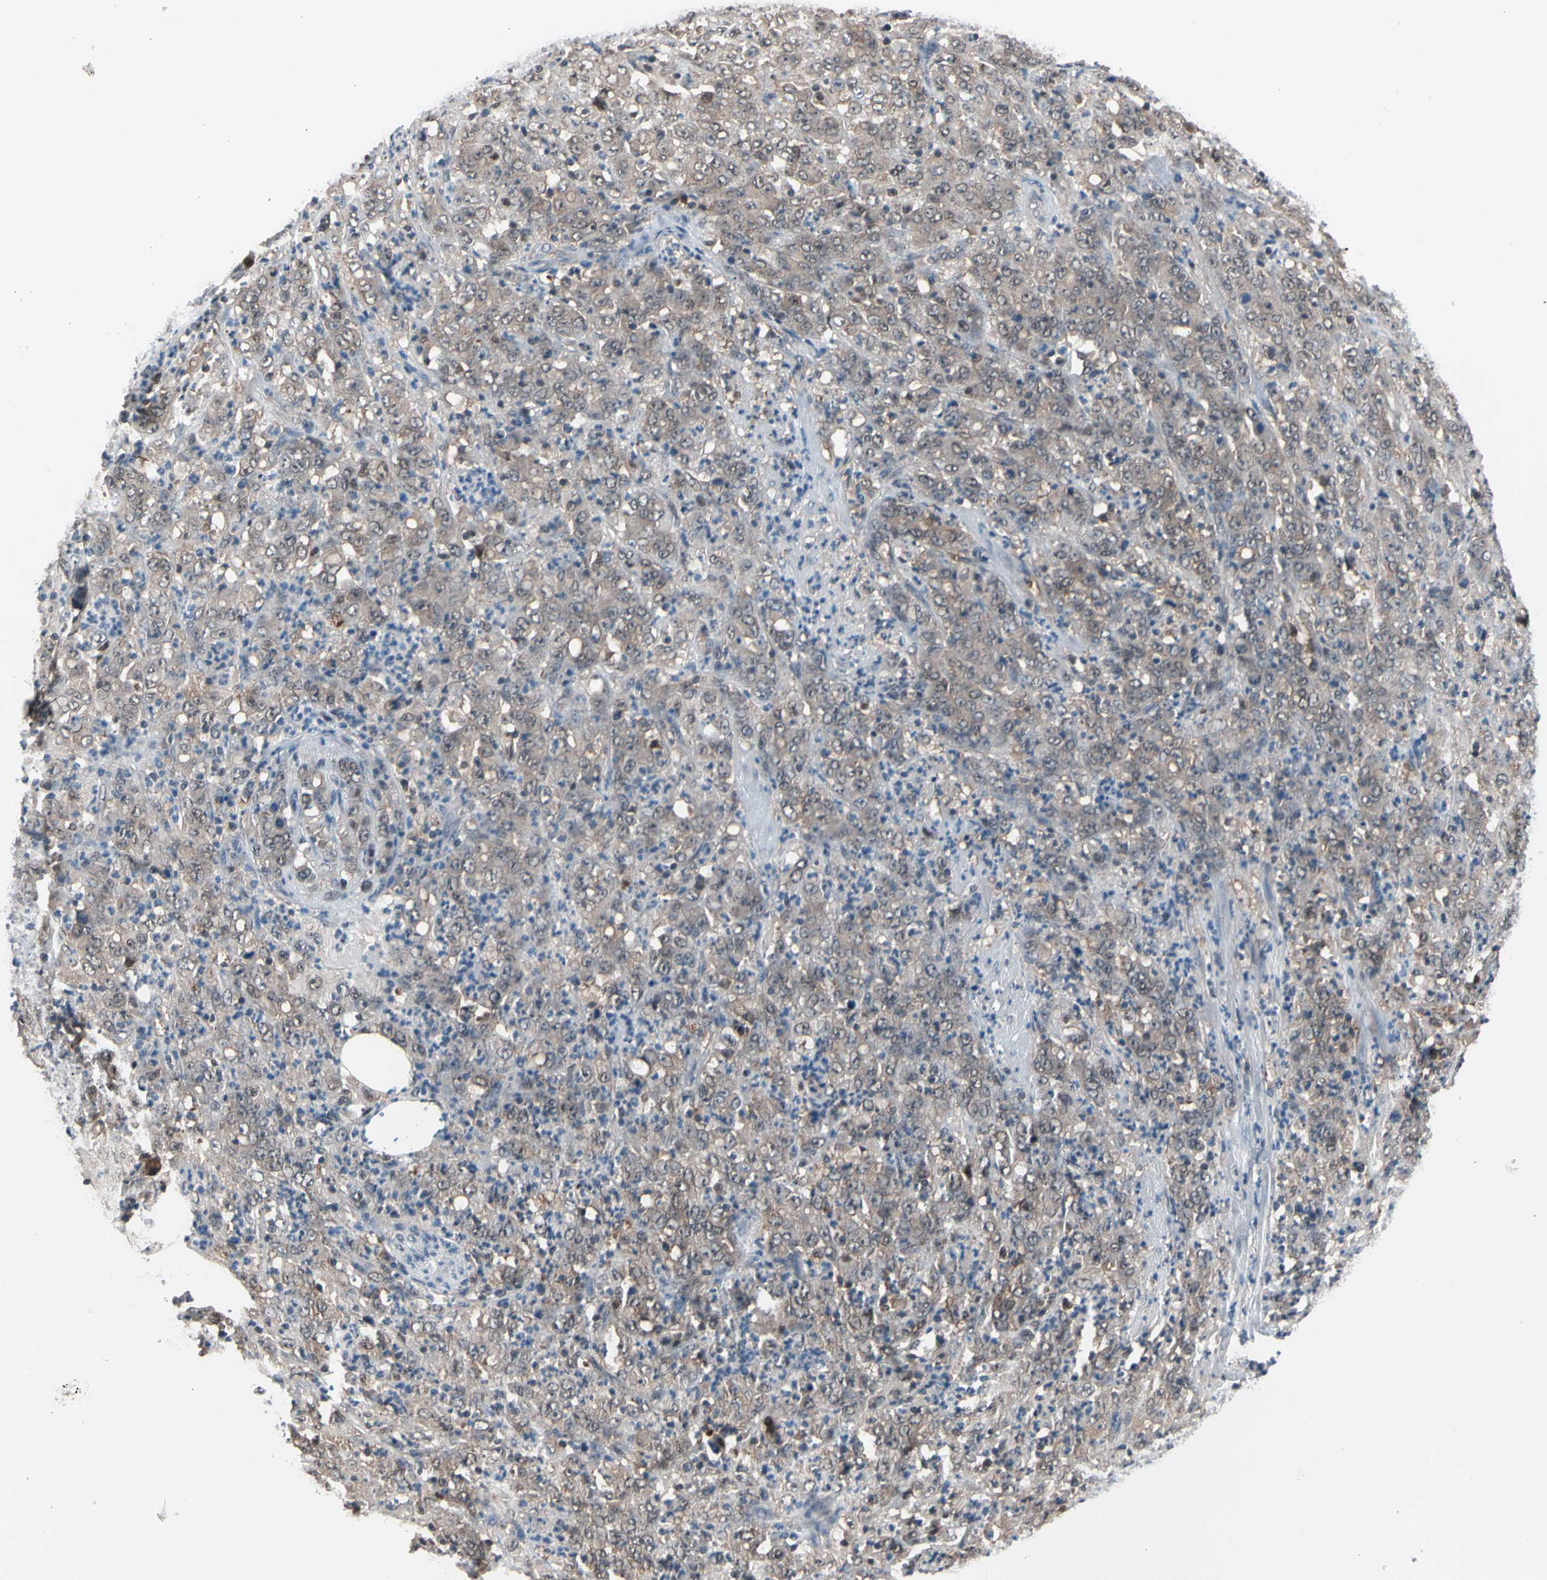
{"staining": {"intensity": "weak", "quantity": ">75%", "location": "cytoplasmic/membranous,nuclear"}, "tissue": "stomach cancer", "cell_type": "Tumor cells", "image_type": "cancer", "snomed": [{"axis": "morphology", "description": "Adenocarcinoma, NOS"}, {"axis": "topography", "description": "Stomach, lower"}], "caption": "A high-resolution photomicrograph shows IHC staining of stomach cancer (adenocarcinoma), which exhibits weak cytoplasmic/membranous and nuclear positivity in approximately >75% of tumor cells. (brown staining indicates protein expression, while blue staining denotes nuclei).", "gene": "PSMA2", "patient": {"sex": "female", "age": 71}}